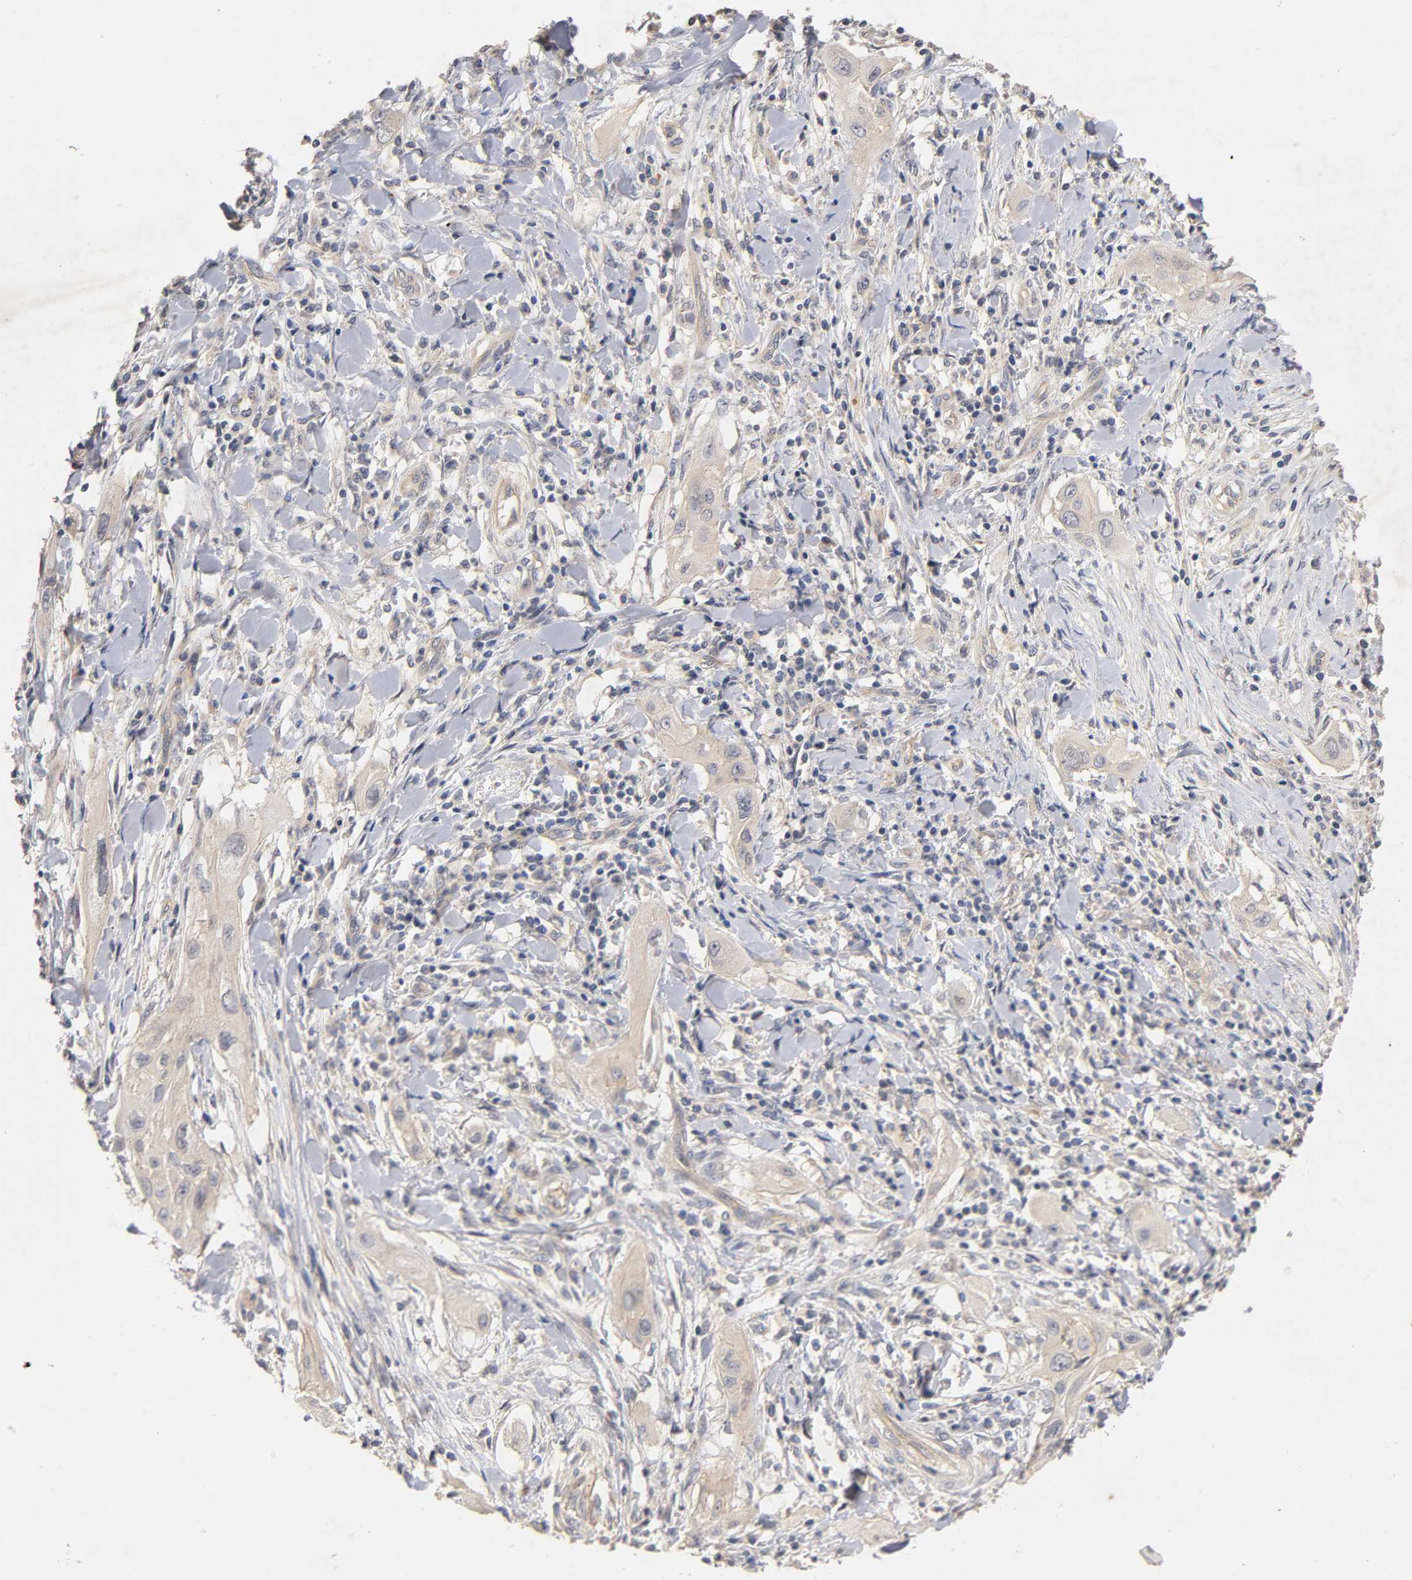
{"staining": {"intensity": "weak", "quantity": ">75%", "location": "cytoplasmic/membranous"}, "tissue": "lung cancer", "cell_type": "Tumor cells", "image_type": "cancer", "snomed": [{"axis": "morphology", "description": "Squamous cell carcinoma, NOS"}, {"axis": "topography", "description": "Lung"}], "caption": "Protein expression analysis of human lung cancer reveals weak cytoplasmic/membranous expression in approximately >75% of tumor cells. The protein is shown in brown color, while the nuclei are stained blue.", "gene": "PDZD11", "patient": {"sex": "female", "age": 47}}